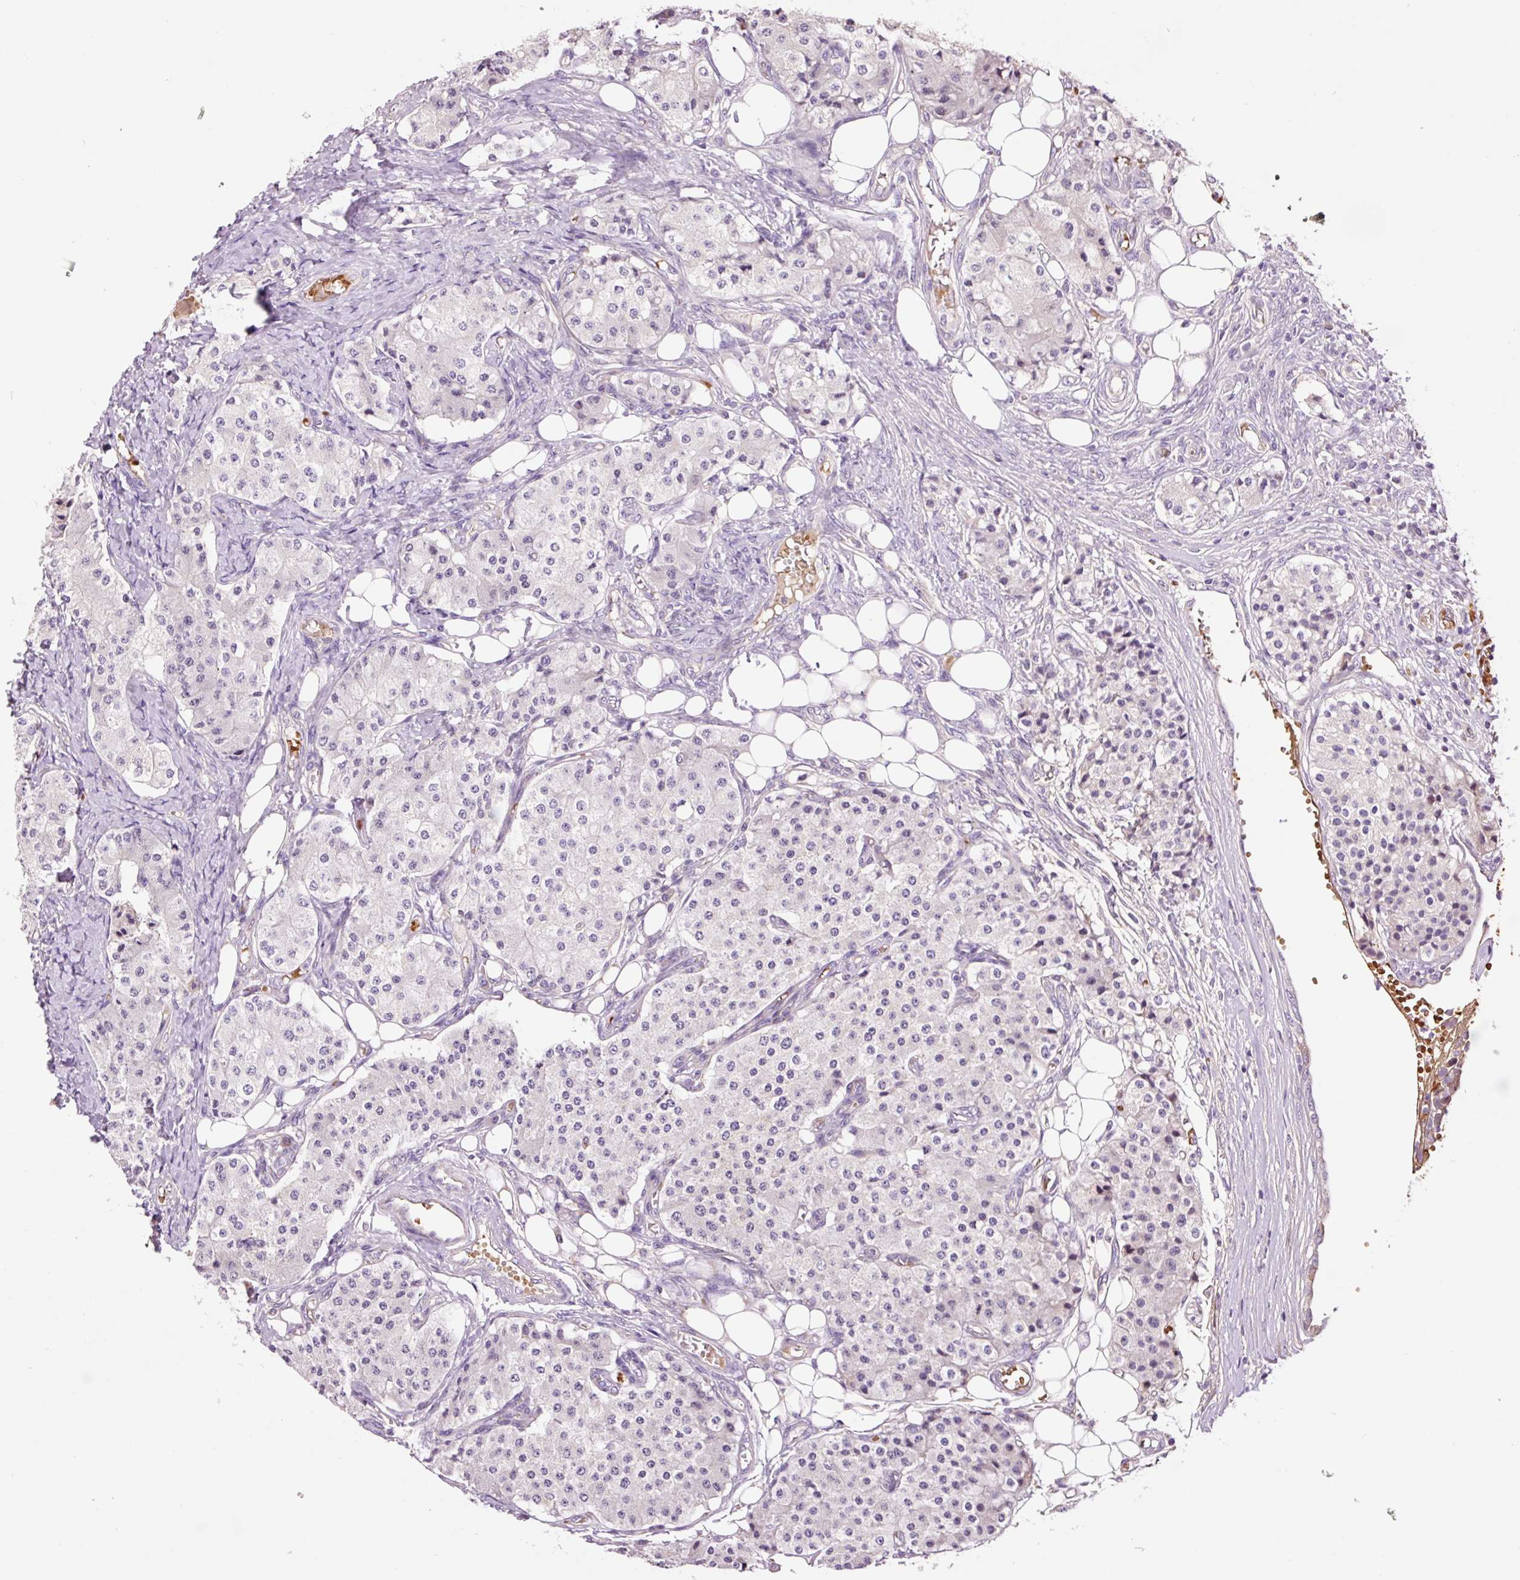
{"staining": {"intensity": "negative", "quantity": "none", "location": "none"}, "tissue": "carcinoid", "cell_type": "Tumor cells", "image_type": "cancer", "snomed": [{"axis": "morphology", "description": "Carcinoid, malignant, NOS"}, {"axis": "topography", "description": "Colon"}], "caption": "High power microscopy histopathology image of an immunohistochemistry image of carcinoid, revealing no significant staining in tumor cells.", "gene": "TMEM235", "patient": {"sex": "female", "age": 52}}